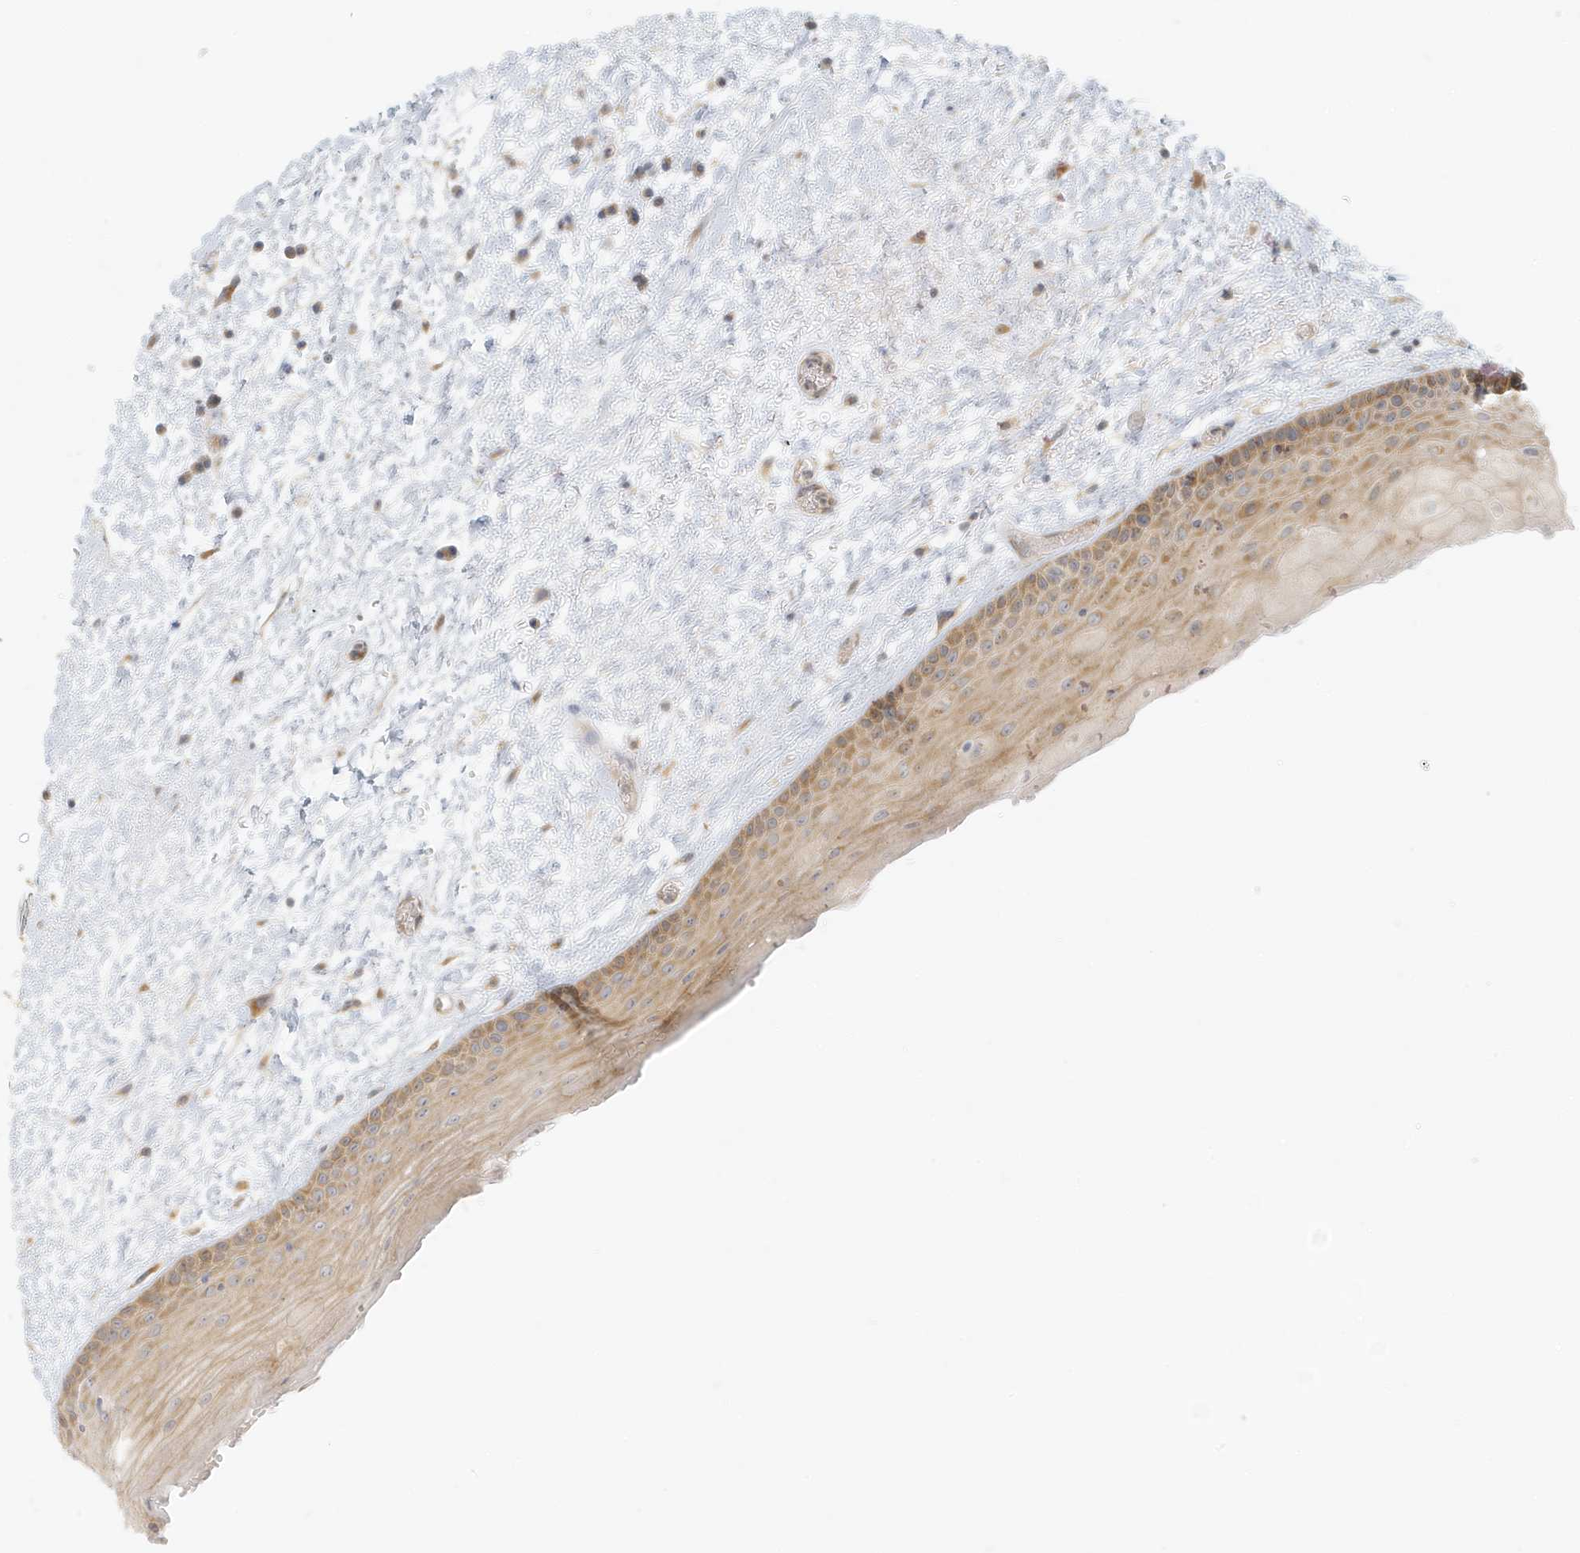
{"staining": {"intensity": "moderate", "quantity": ">75%", "location": "cytoplasmic/membranous"}, "tissue": "oral mucosa", "cell_type": "Squamous epithelial cells", "image_type": "normal", "snomed": [{"axis": "morphology", "description": "Normal tissue, NOS"}, {"axis": "topography", "description": "Oral tissue"}], "caption": "Protein expression by immunohistochemistry (IHC) displays moderate cytoplasmic/membranous staining in approximately >75% of squamous epithelial cells in normal oral mucosa. The staining was performed using DAB (3,3'-diaminobenzidine) to visualize the protein expression in brown, while the nuclei were stained in blue with hematoxylin (Magnification: 20x).", "gene": "MCOLN1", "patient": {"sex": "female", "age": 76}}